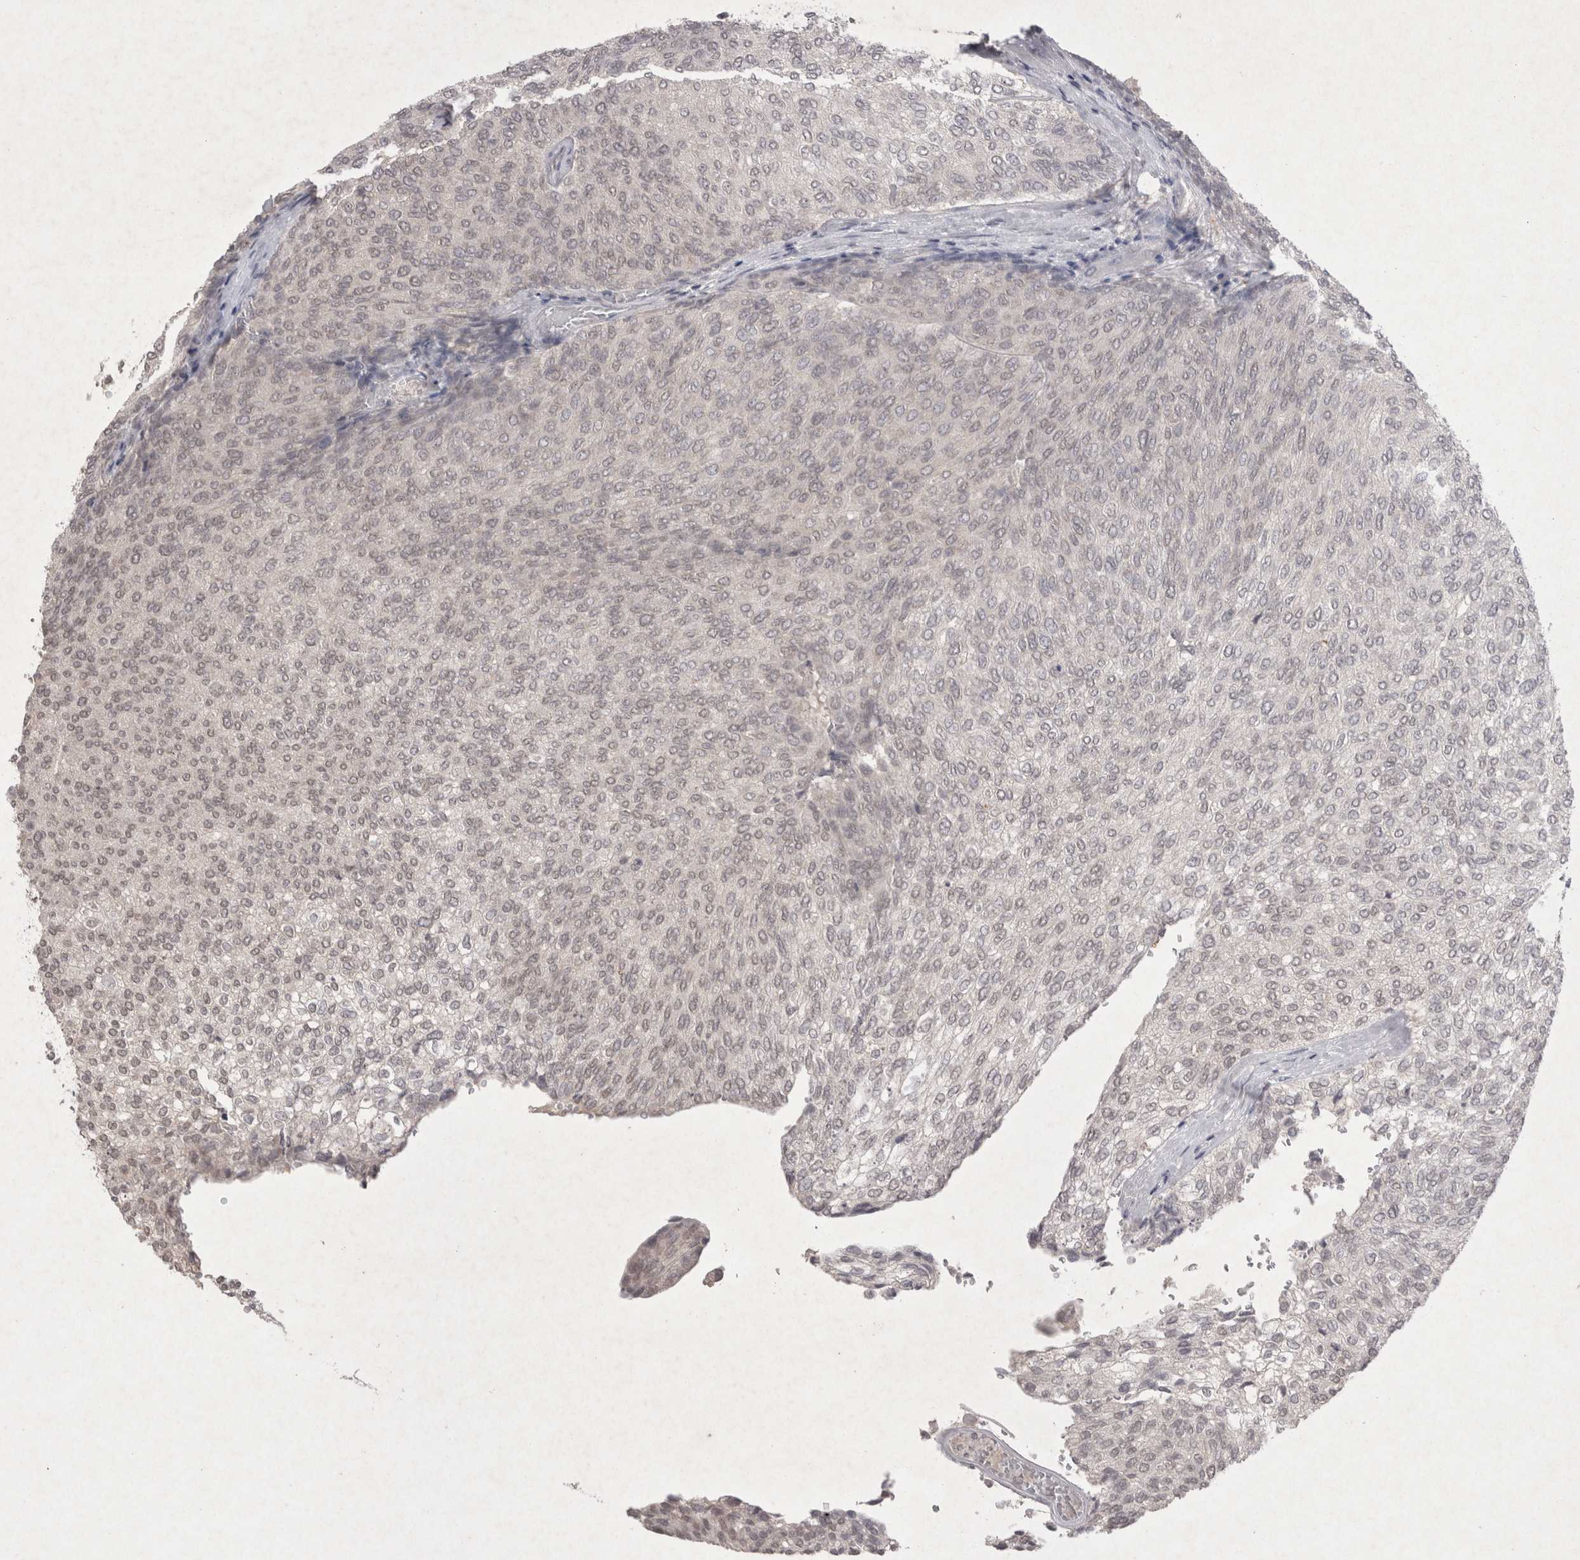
{"staining": {"intensity": "negative", "quantity": "none", "location": "none"}, "tissue": "urothelial cancer", "cell_type": "Tumor cells", "image_type": "cancer", "snomed": [{"axis": "morphology", "description": "Urothelial carcinoma, Low grade"}, {"axis": "topography", "description": "Urinary bladder"}], "caption": "Immunohistochemistry of human urothelial carcinoma (low-grade) shows no staining in tumor cells. (Brightfield microscopy of DAB immunohistochemistry (IHC) at high magnification).", "gene": "LYVE1", "patient": {"sex": "female", "age": 79}}